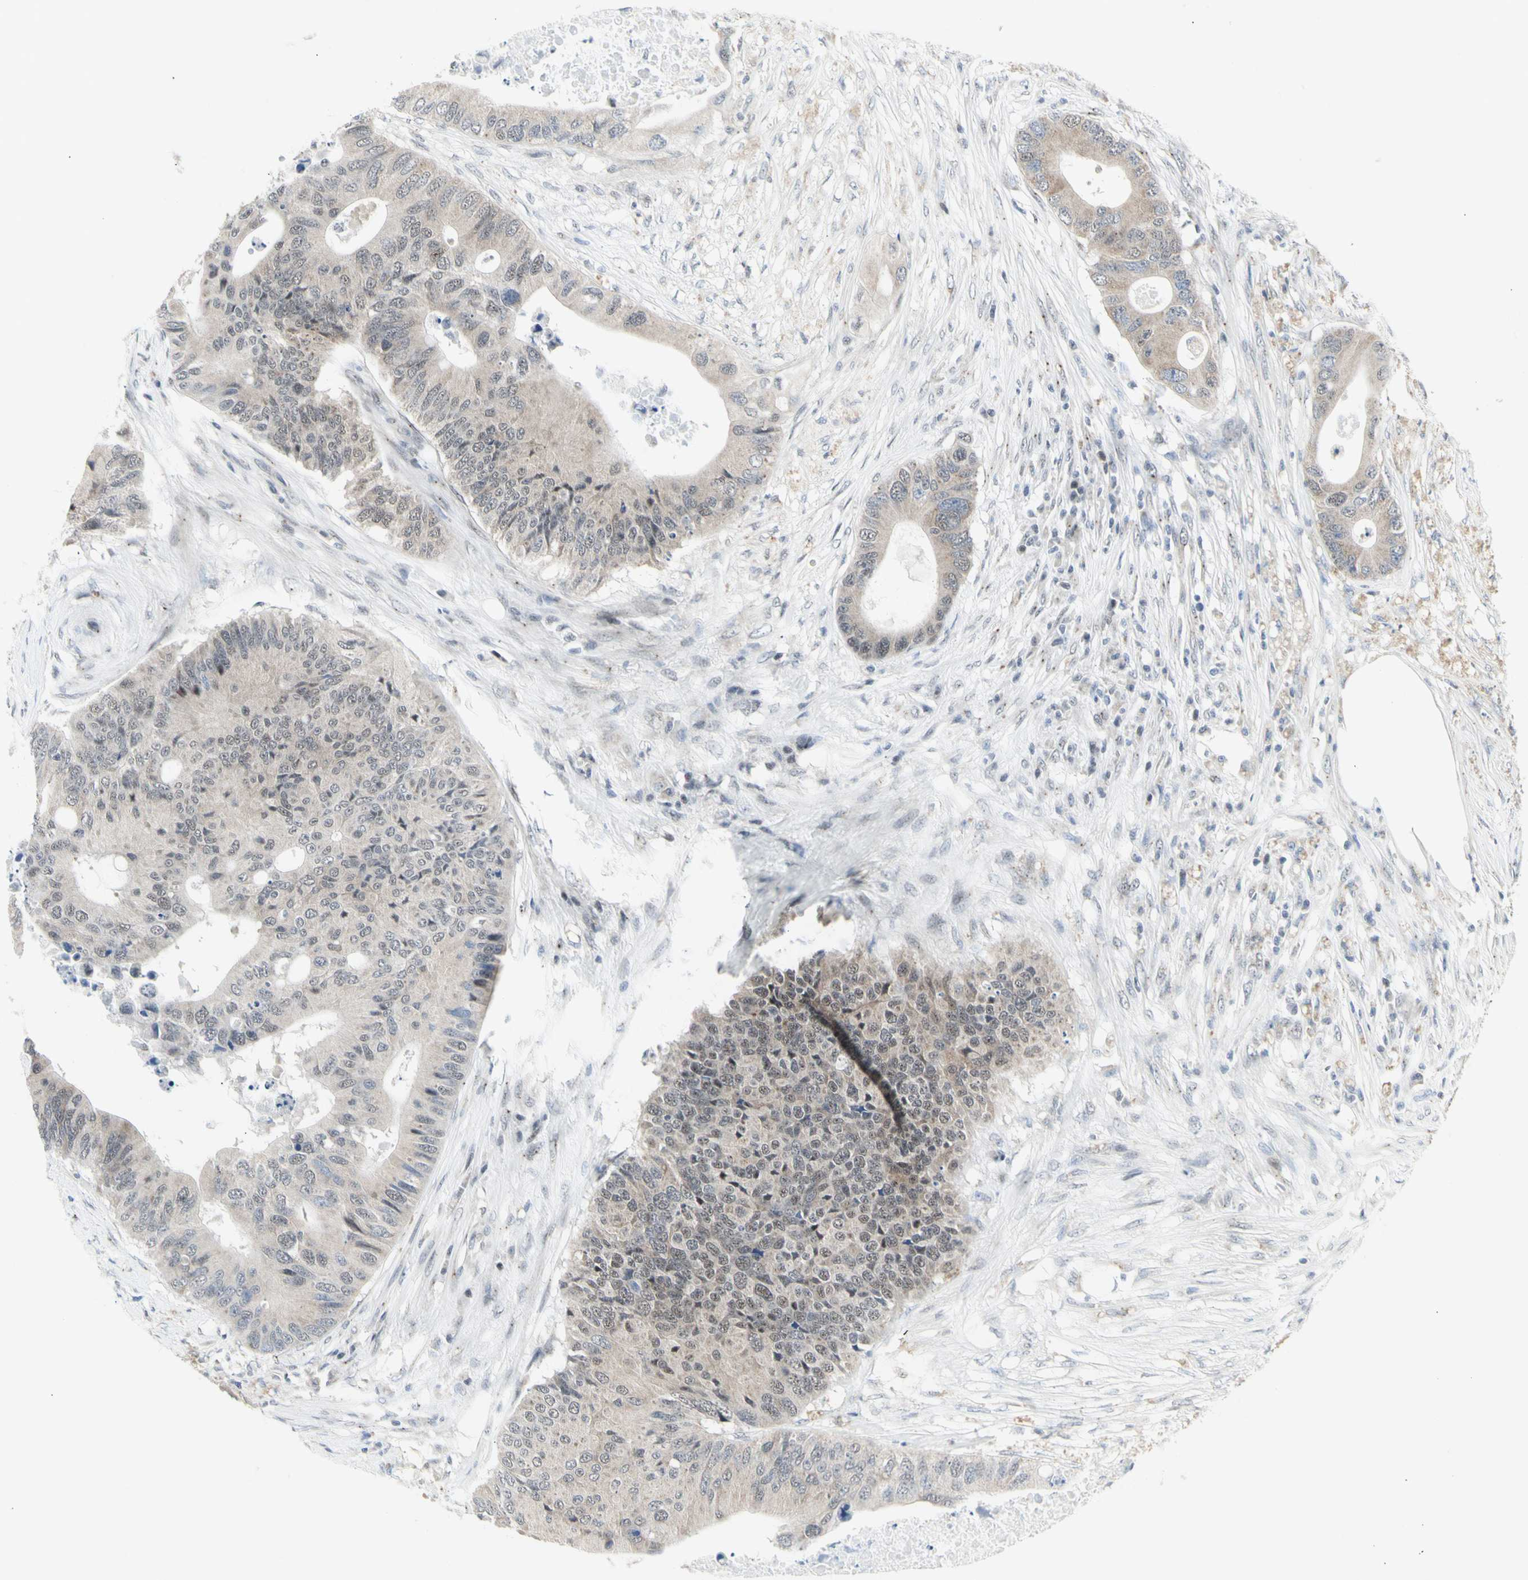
{"staining": {"intensity": "weak", "quantity": ">75%", "location": "cytoplasmic/membranous"}, "tissue": "colorectal cancer", "cell_type": "Tumor cells", "image_type": "cancer", "snomed": [{"axis": "morphology", "description": "Adenocarcinoma, NOS"}, {"axis": "topography", "description": "Colon"}], "caption": "This micrograph reveals IHC staining of colorectal cancer (adenocarcinoma), with low weak cytoplasmic/membranous positivity in about >75% of tumor cells.", "gene": "DHRS7B", "patient": {"sex": "male", "age": 71}}